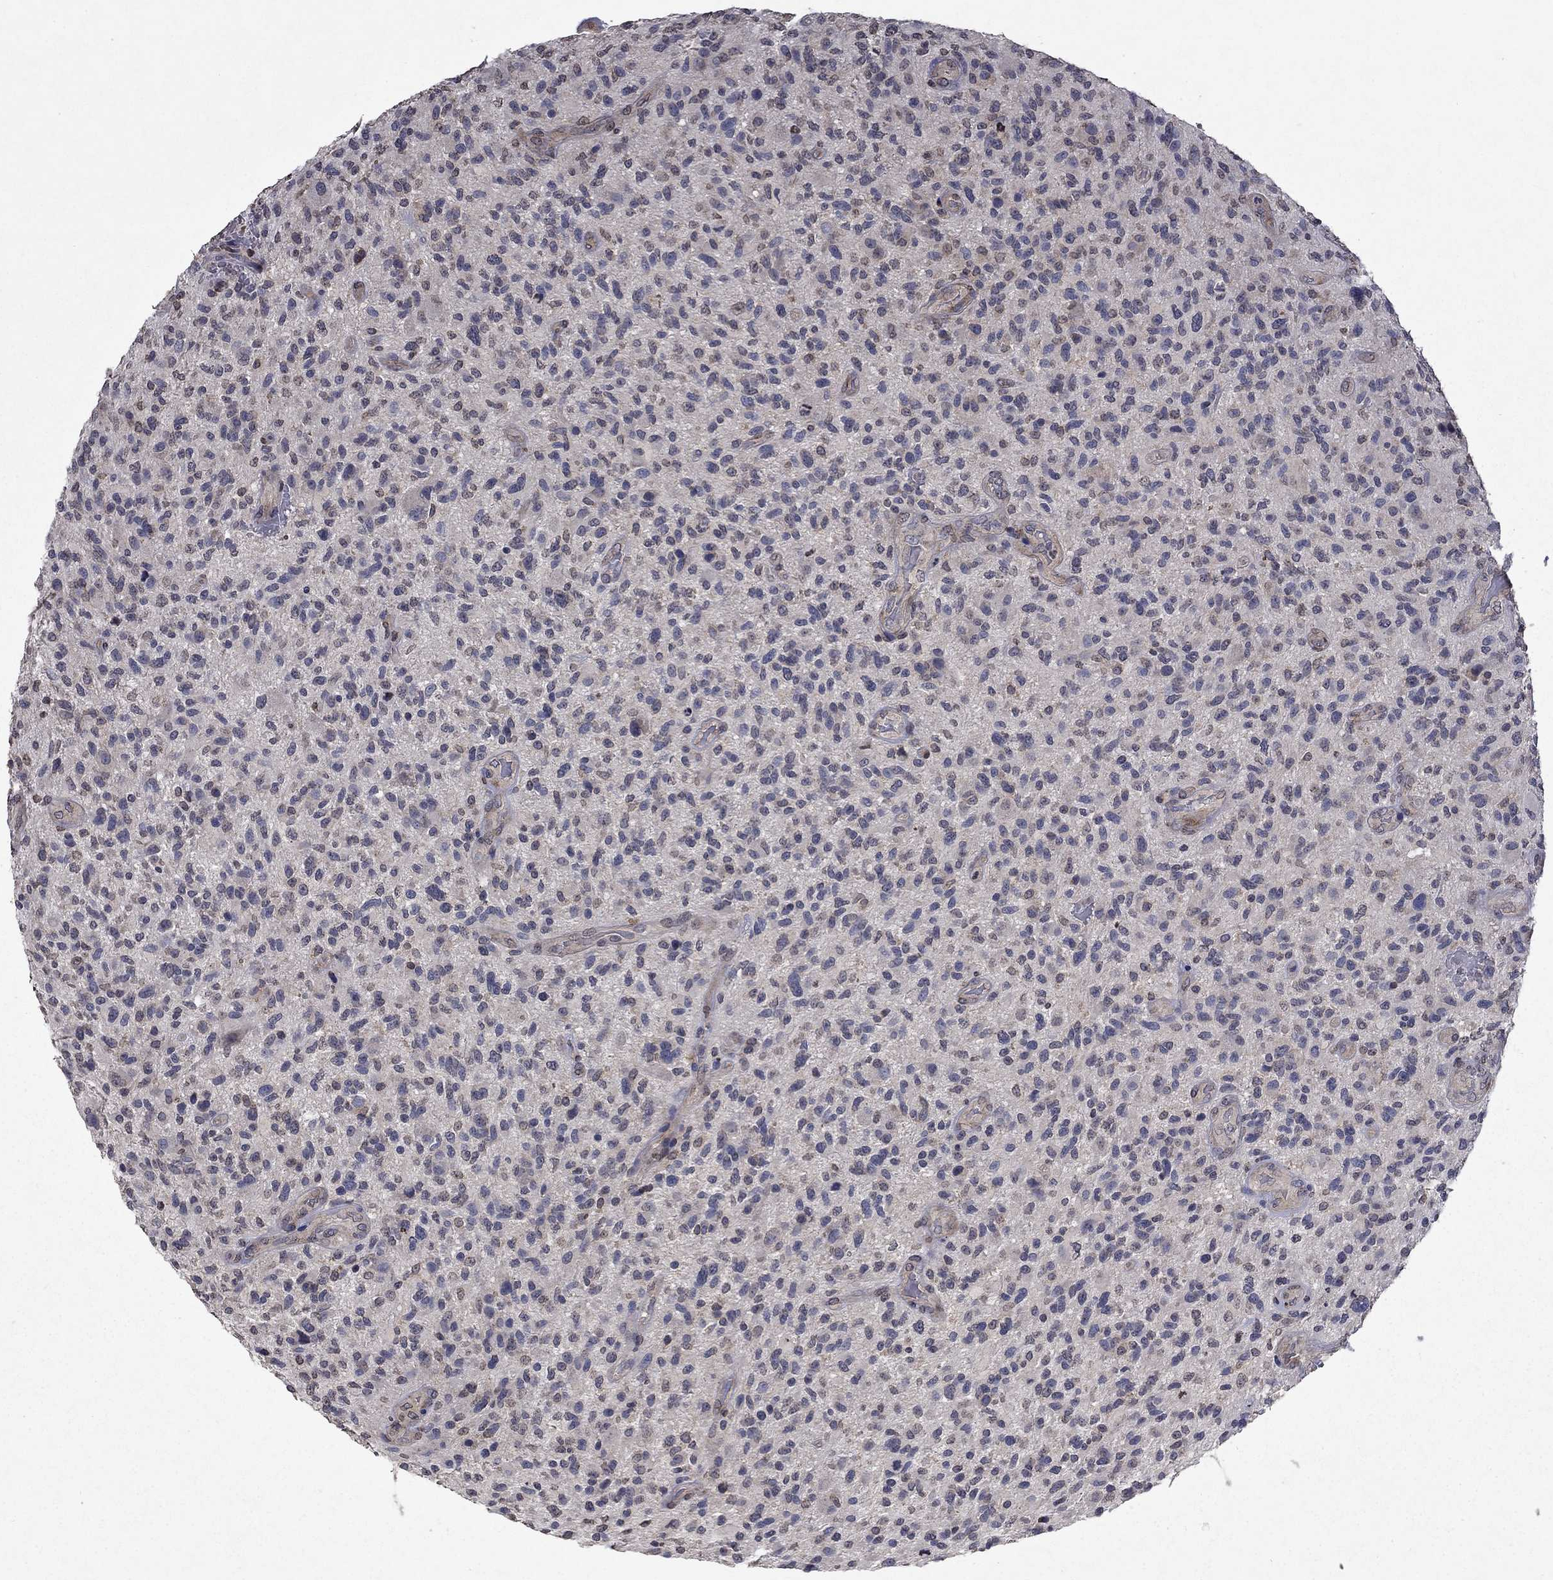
{"staining": {"intensity": "negative", "quantity": "none", "location": "none"}, "tissue": "glioma", "cell_type": "Tumor cells", "image_type": "cancer", "snomed": [{"axis": "morphology", "description": "Glioma, malignant, High grade"}, {"axis": "topography", "description": "Brain"}], "caption": "IHC of high-grade glioma (malignant) displays no staining in tumor cells.", "gene": "TTC38", "patient": {"sex": "male", "age": 47}}